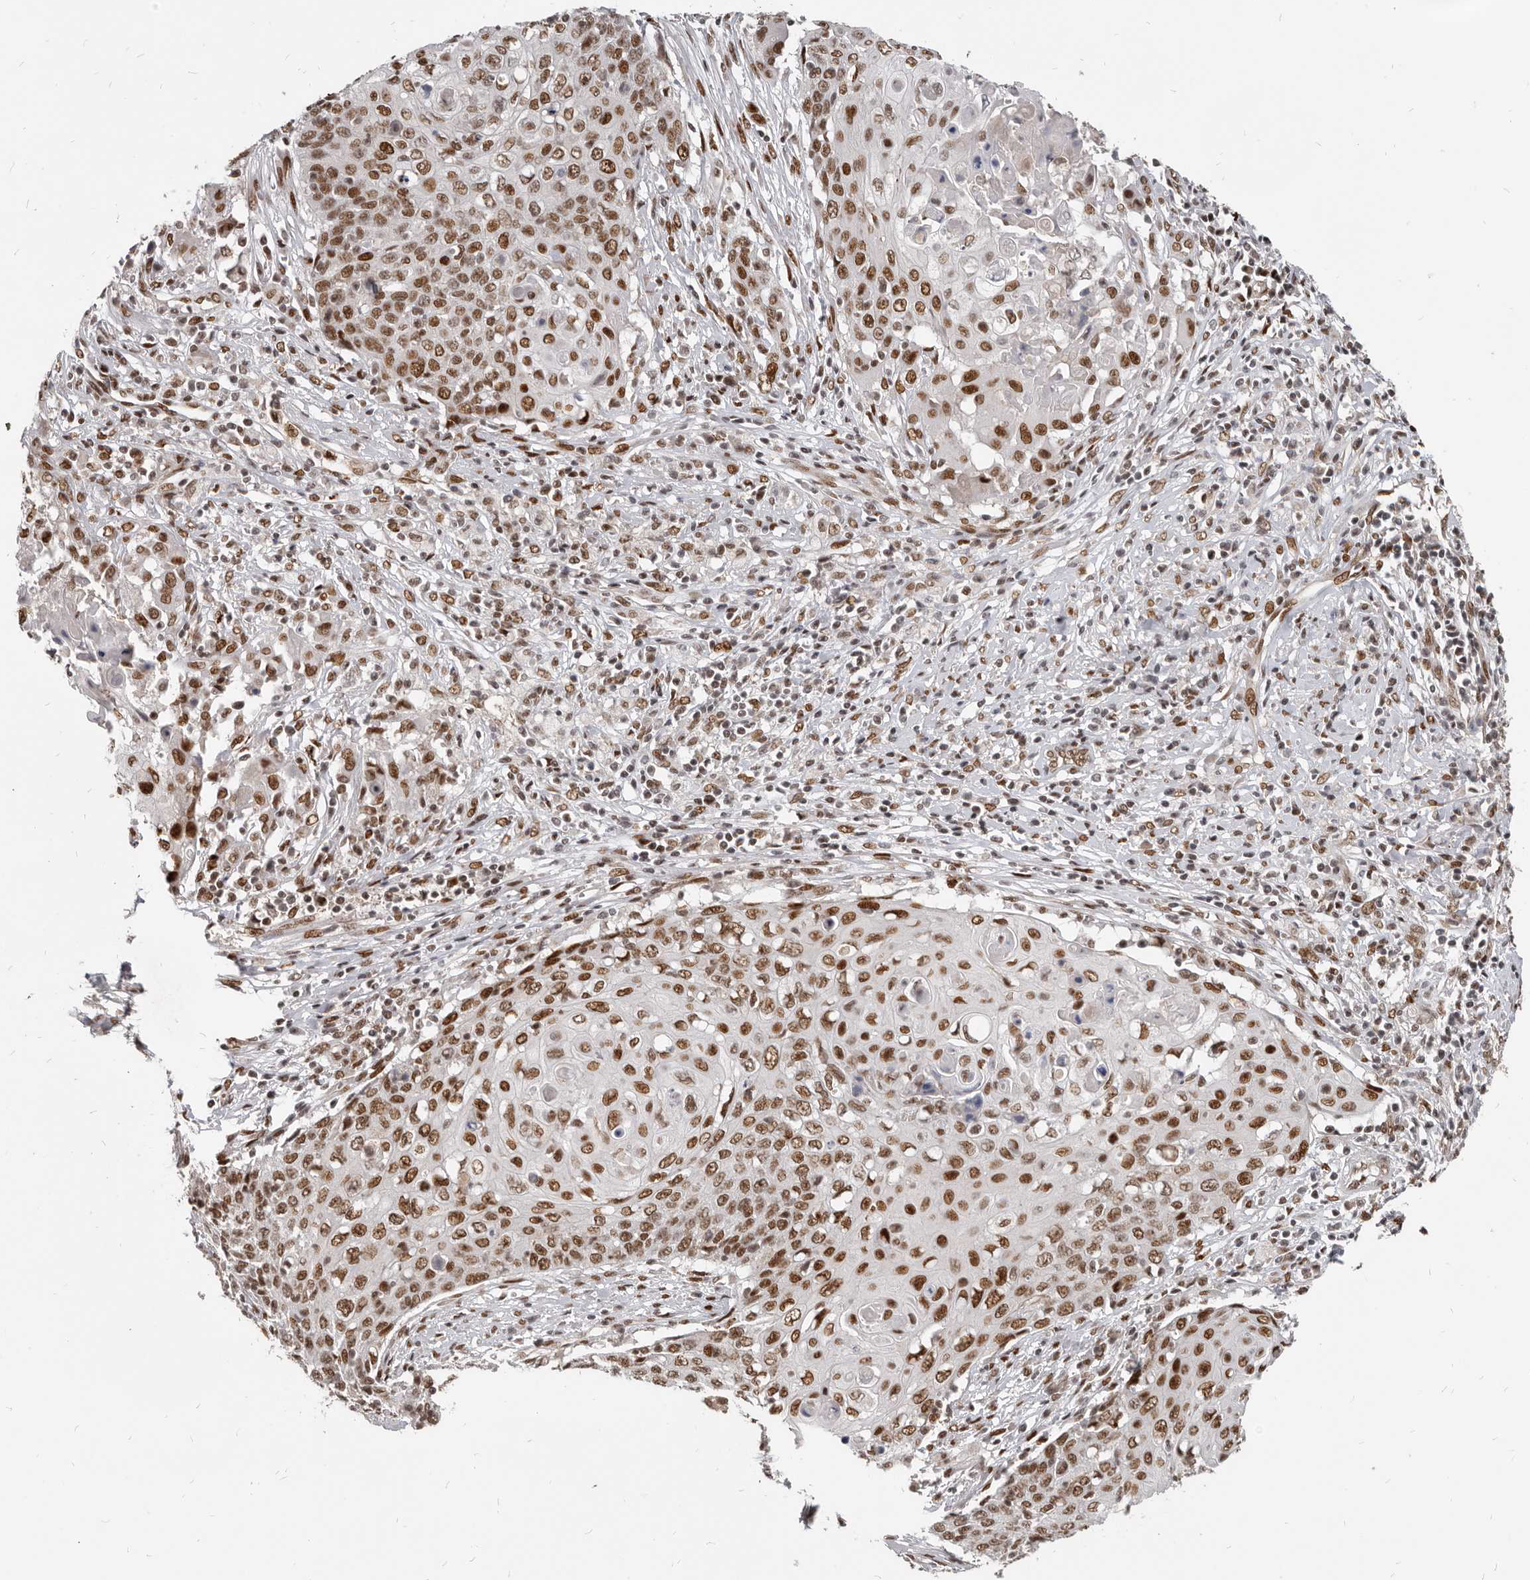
{"staining": {"intensity": "moderate", "quantity": ">75%", "location": "nuclear"}, "tissue": "cervical cancer", "cell_type": "Tumor cells", "image_type": "cancer", "snomed": [{"axis": "morphology", "description": "Squamous cell carcinoma, NOS"}, {"axis": "topography", "description": "Cervix"}], "caption": "Cervical cancer (squamous cell carcinoma) stained for a protein (brown) displays moderate nuclear positive staining in approximately >75% of tumor cells.", "gene": "ATF5", "patient": {"sex": "female", "age": 39}}